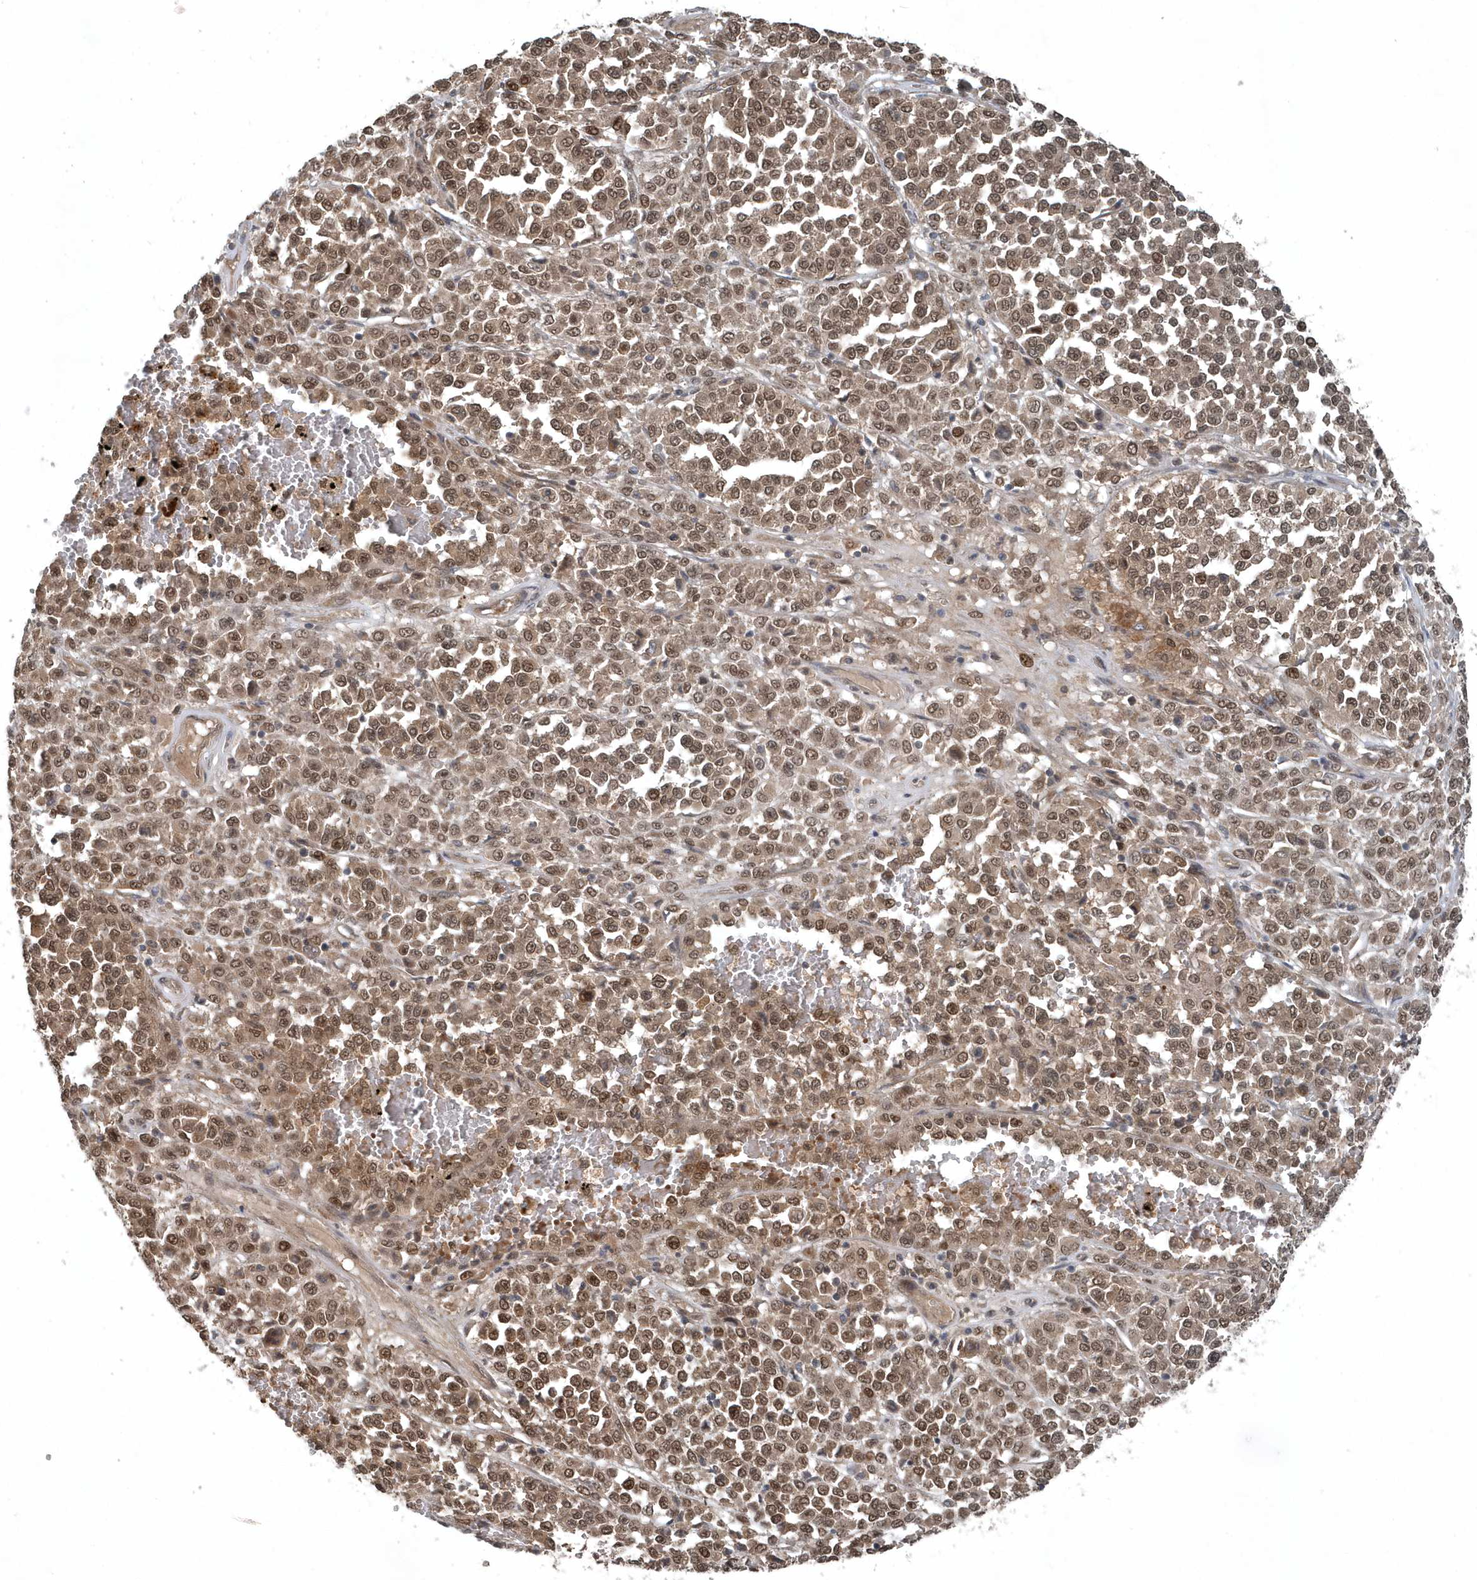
{"staining": {"intensity": "moderate", "quantity": ">75%", "location": "cytoplasmic/membranous,nuclear"}, "tissue": "melanoma", "cell_type": "Tumor cells", "image_type": "cancer", "snomed": [{"axis": "morphology", "description": "Malignant melanoma, Metastatic site"}, {"axis": "topography", "description": "Pancreas"}], "caption": "The micrograph shows staining of malignant melanoma (metastatic site), revealing moderate cytoplasmic/membranous and nuclear protein positivity (brown color) within tumor cells. Using DAB (brown) and hematoxylin (blue) stains, captured at high magnification using brightfield microscopy.", "gene": "QTRT2", "patient": {"sex": "female", "age": 30}}